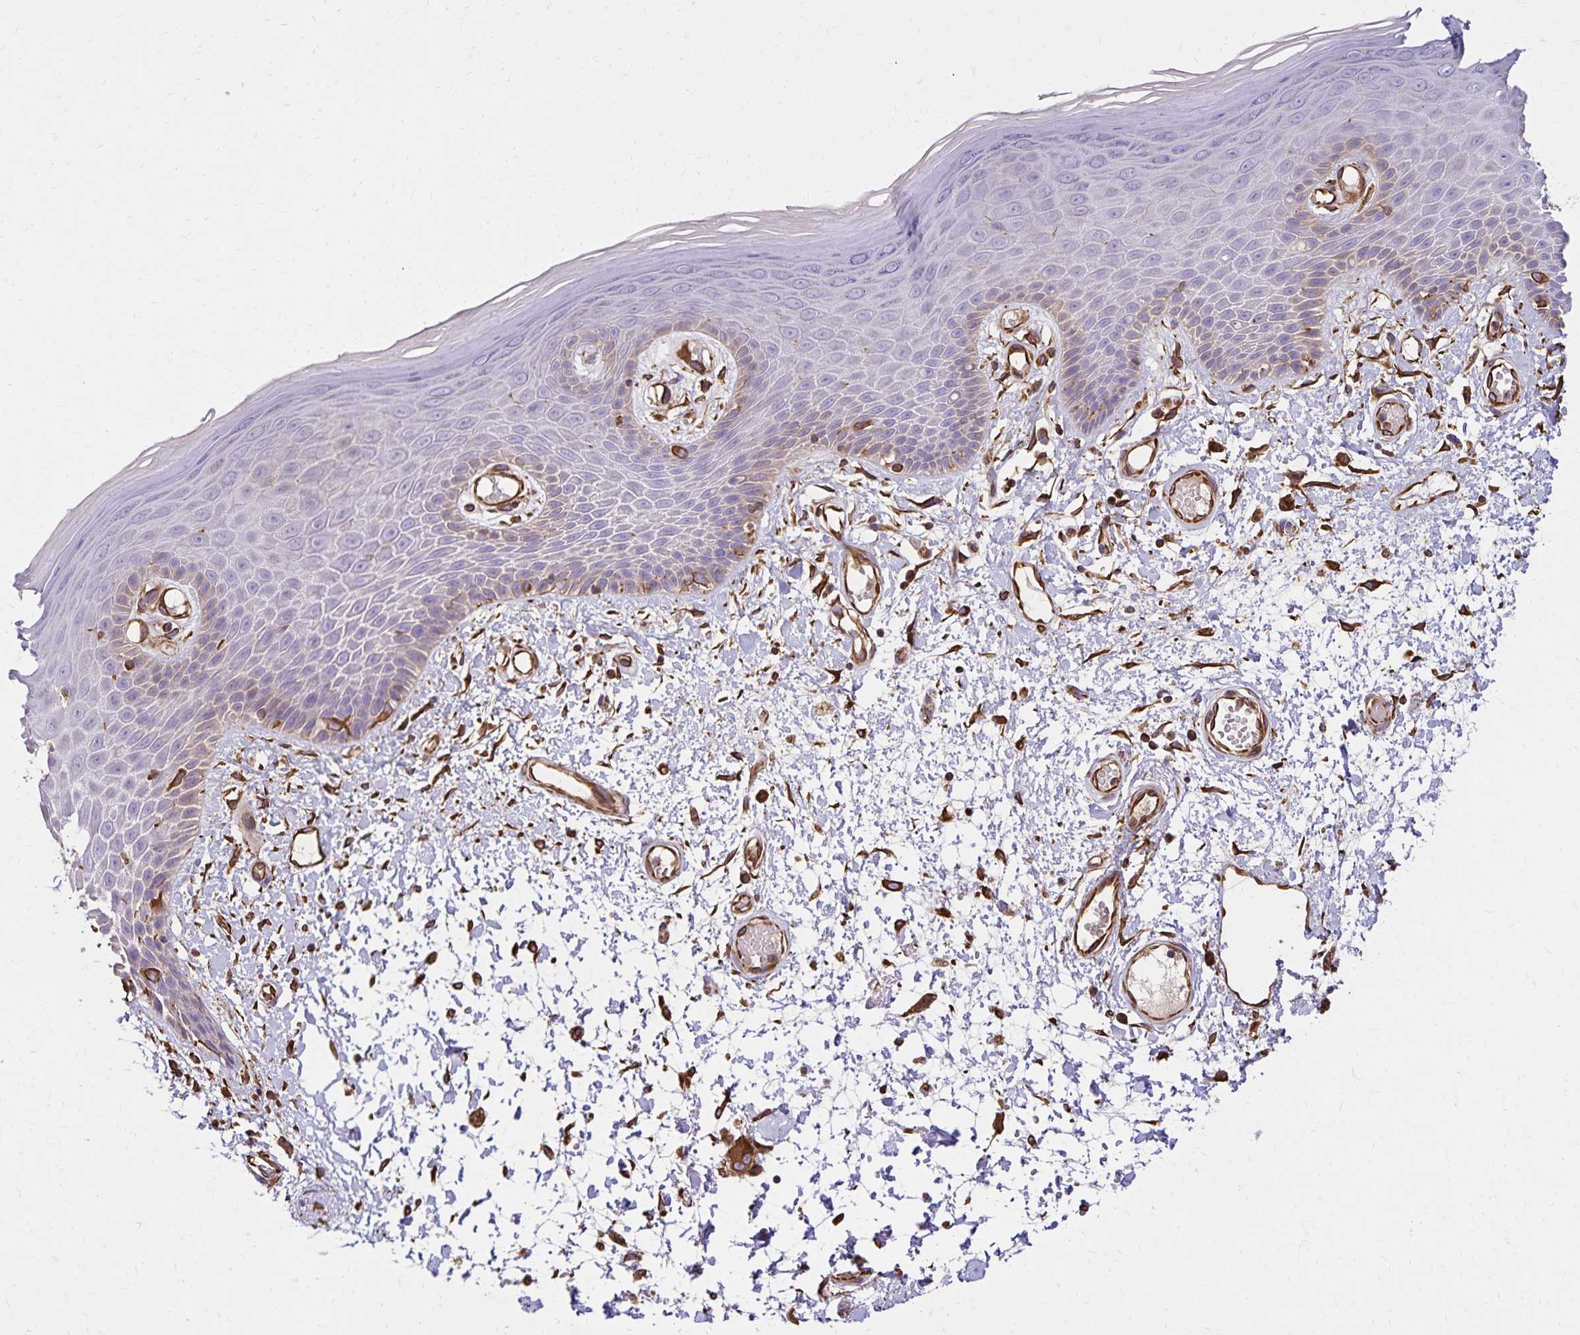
{"staining": {"intensity": "negative", "quantity": "none", "location": "none"}, "tissue": "skin", "cell_type": "Epidermal cells", "image_type": "normal", "snomed": [{"axis": "morphology", "description": "Normal tissue, NOS"}, {"axis": "topography", "description": "Anal"}, {"axis": "topography", "description": "Peripheral nerve tissue"}], "caption": "Epidermal cells show no significant staining in unremarkable skin.", "gene": "TRPV6", "patient": {"sex": "male", "age": 78}}